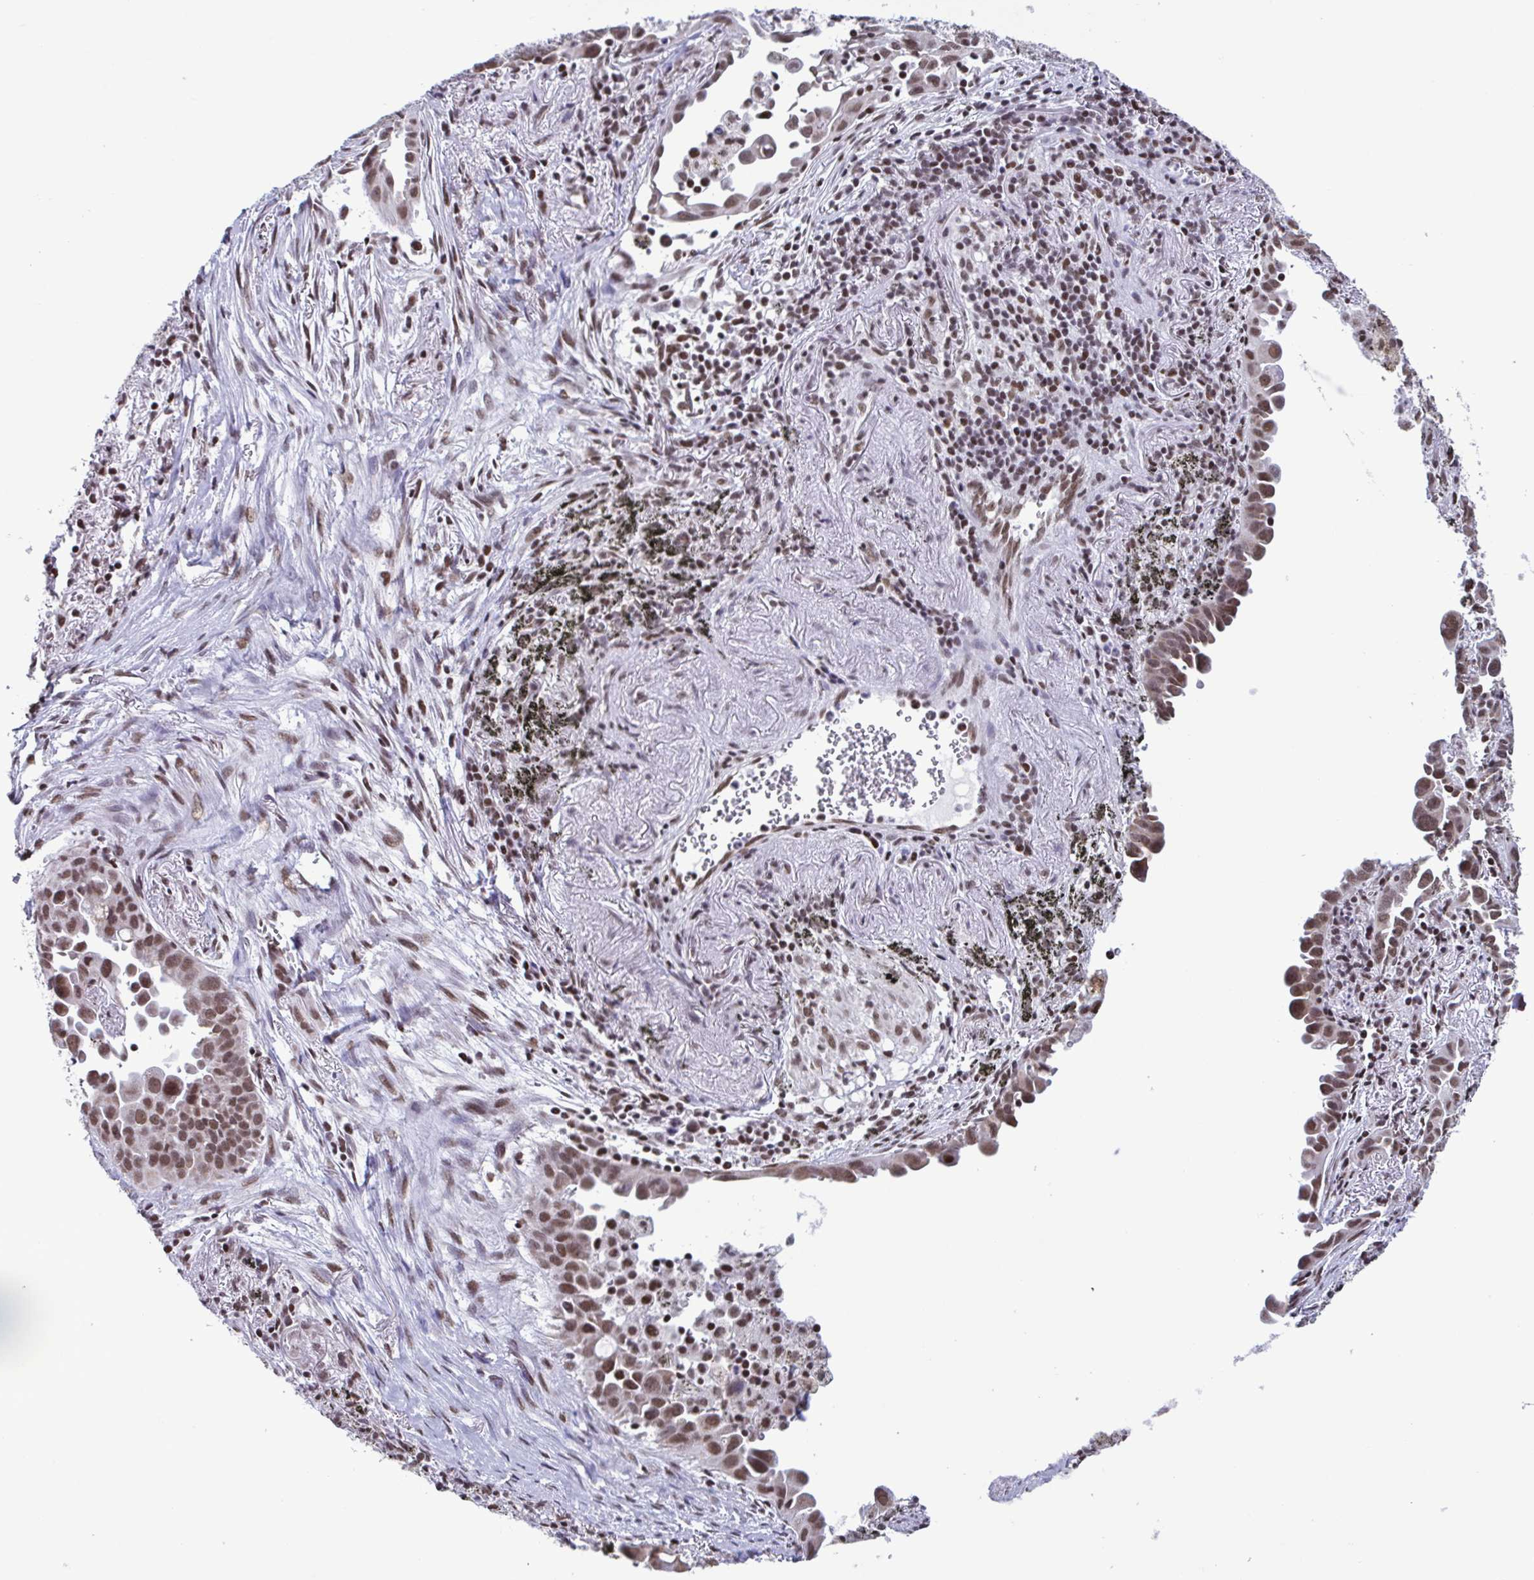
{"staining": {"intensity": "moderate", "quantity": ">75%", "location": "nuclear"}, "tissue": "lung cancer", "cell_type": "Tumor cells", "image_type": "cancer", "snomed": [{"axis": "morphology", "description": "Adenocarcinoma, NOS"}, {"axis": "topography", "description": "Lung"}], "caption": "High-power microscopy captured an immunohistochemistry (IHC) micrograph of lung cancer, revealing moderate nuclear staining in approximately >75% of tumor cells.", "gene": "TIMM21", "patient": {"sex": "male", "age": 68}}